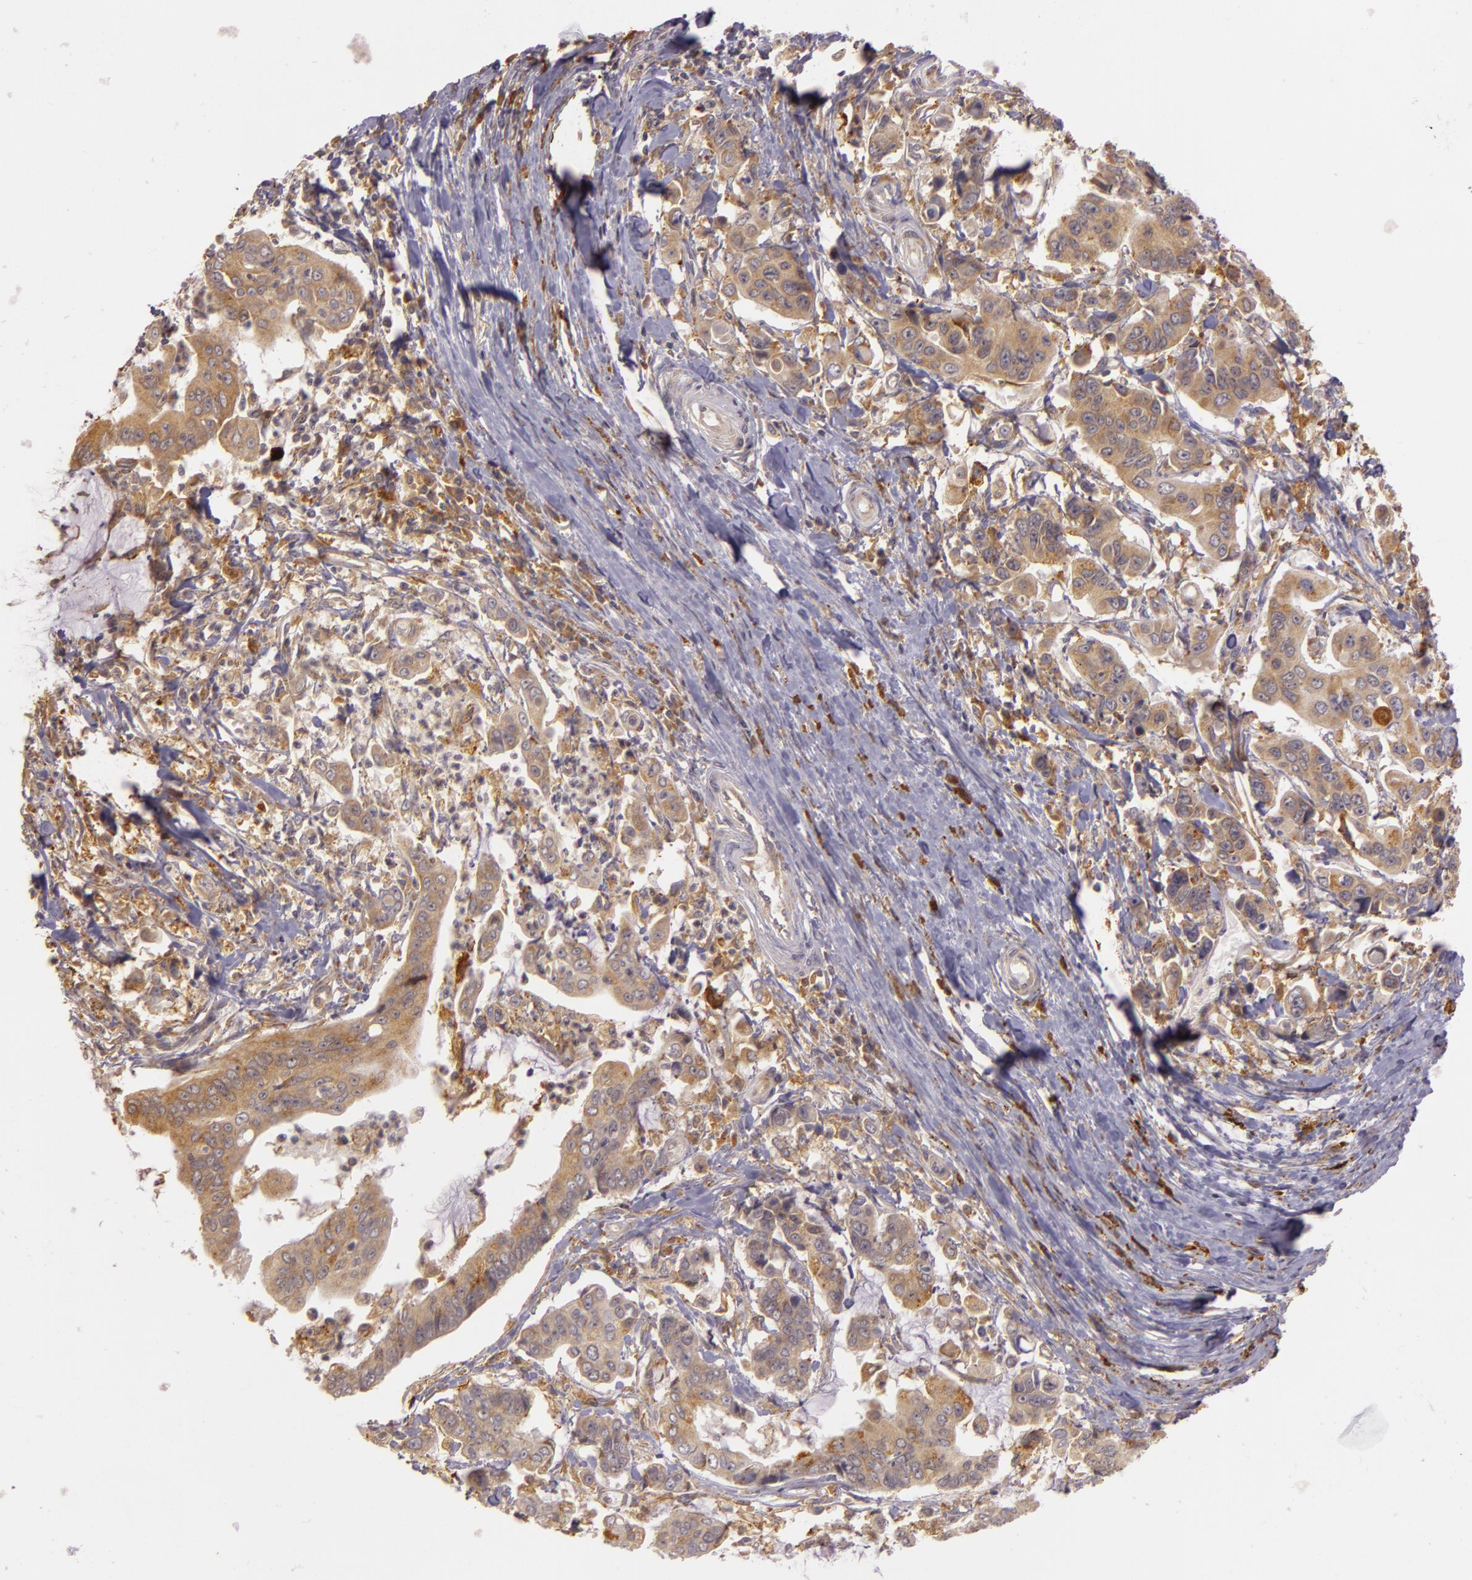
{"staining": {"intensity": "moderate", "quantity": ">75%", "location": "cytoplasmic/membranous"}, "tissue": "stomach cancer", "cell_type": "Tumor cells", "image_type": "cancer", "snomed": [{"axis": "morphology", "description": "Adenocarcinoma, NOS"}, {"axis": "topography", "description": "Stomach, upper"}], "caption": "Immunohistochemistry (IHC) micrograph of human adenocarcinoma (stomach) stained for a protein (brown), which shows medium levels of moderate cytoplasmic/membranous expression in approximately >75% of tumor cells.", "gene": "PPP1R3F", "patient": {"sex": "male", "age": 80}}